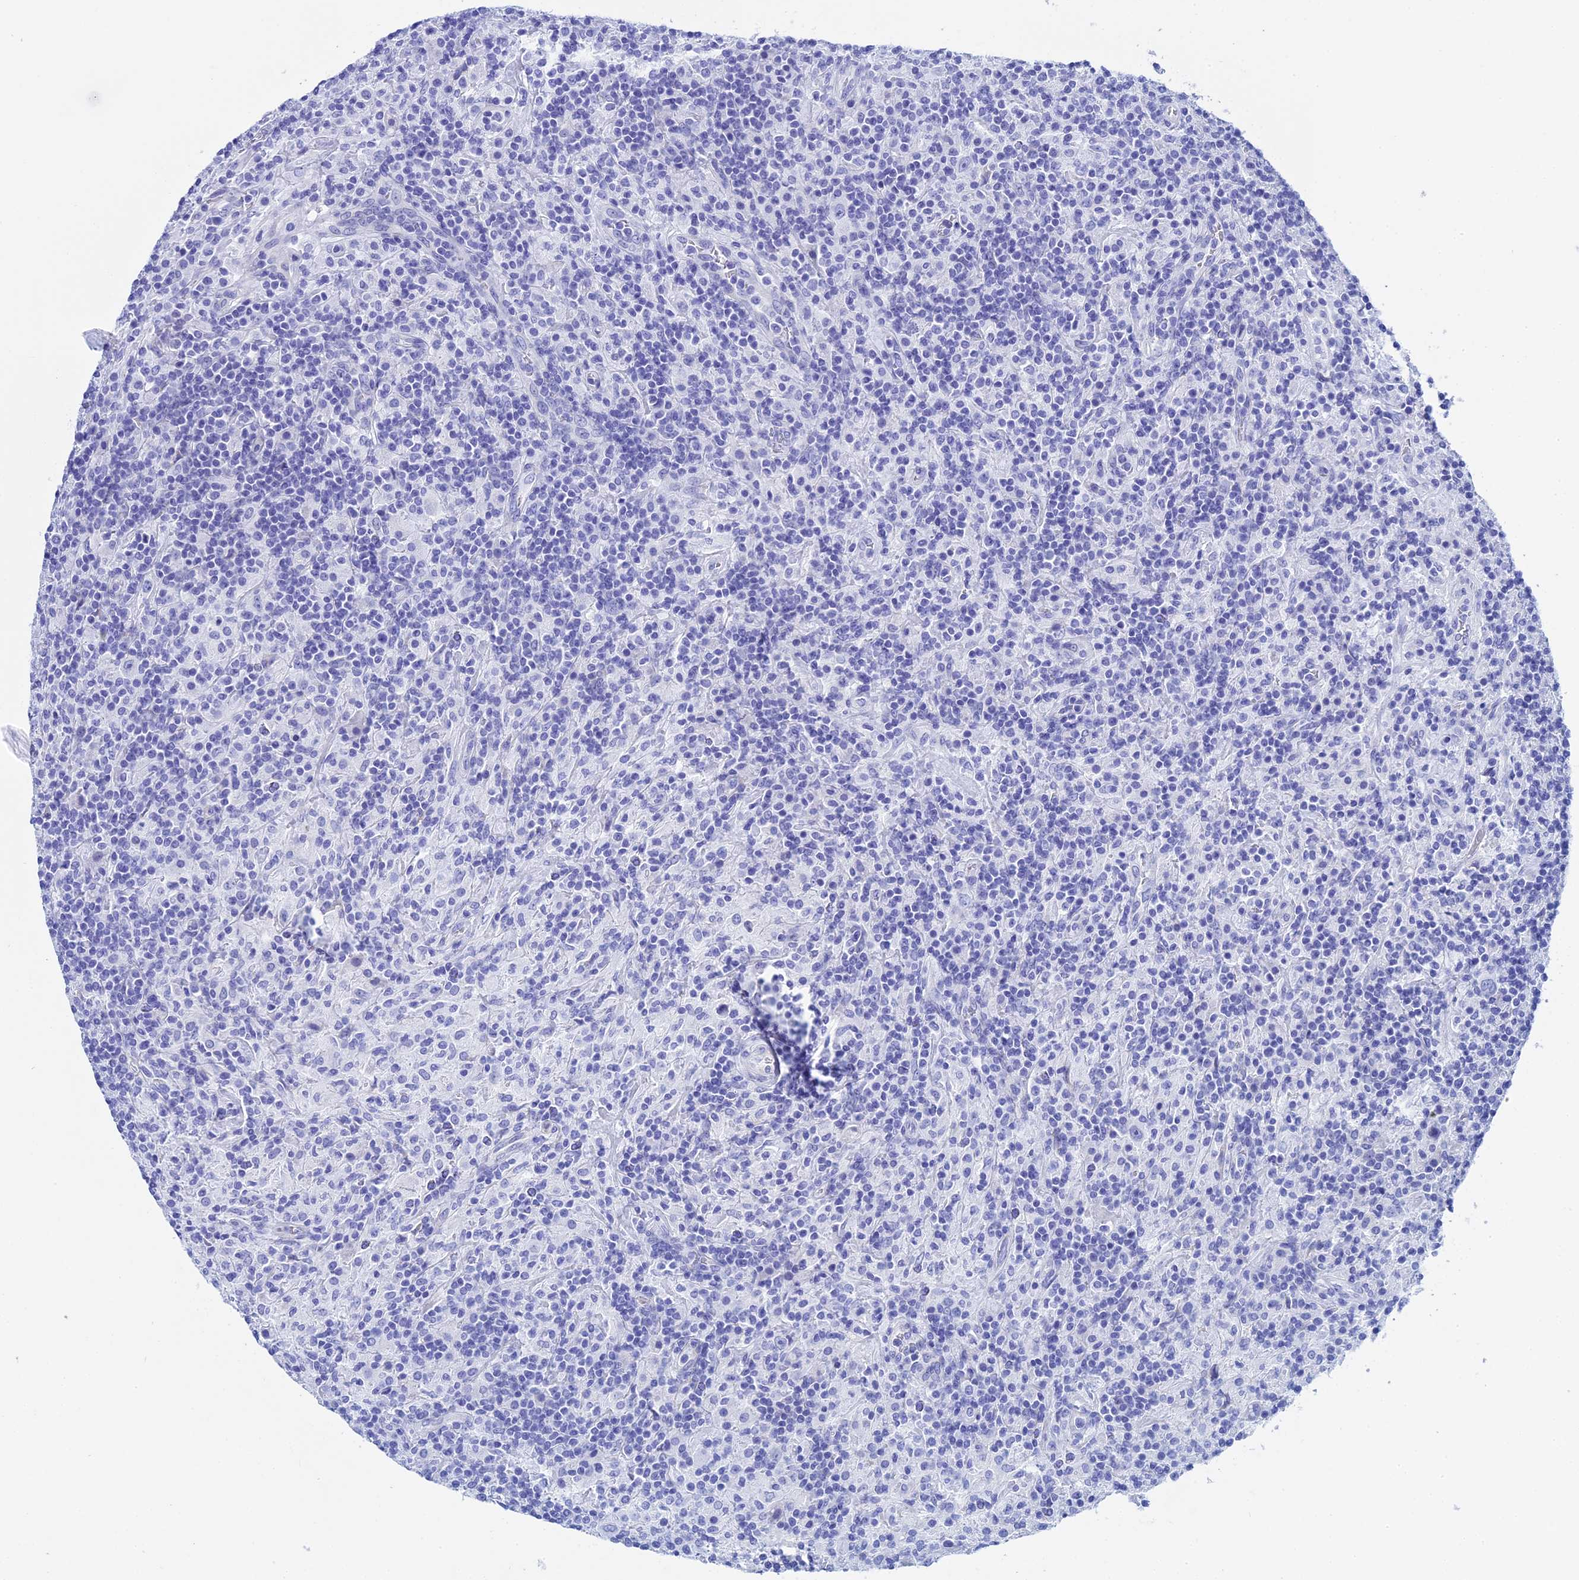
{"staining": {"intensity": "negative", "quantity": "none", "location": "none"}, "tissue": "lymphoma", "cell_type": "Tumor cells", "image_type": "cancer", "snomed": [{"axis": "morphology", "description": "Hodgkin's disease, NOS"}, {"axis": "topography", "description": "Lymph node"}], "caption": "Tumor cells show no significant protein positivity in lymphoma. (IHC, brightfield microscopy, high magnification).", "gene": "TEX101", "patient": {"sex": "male", "age": 70}}